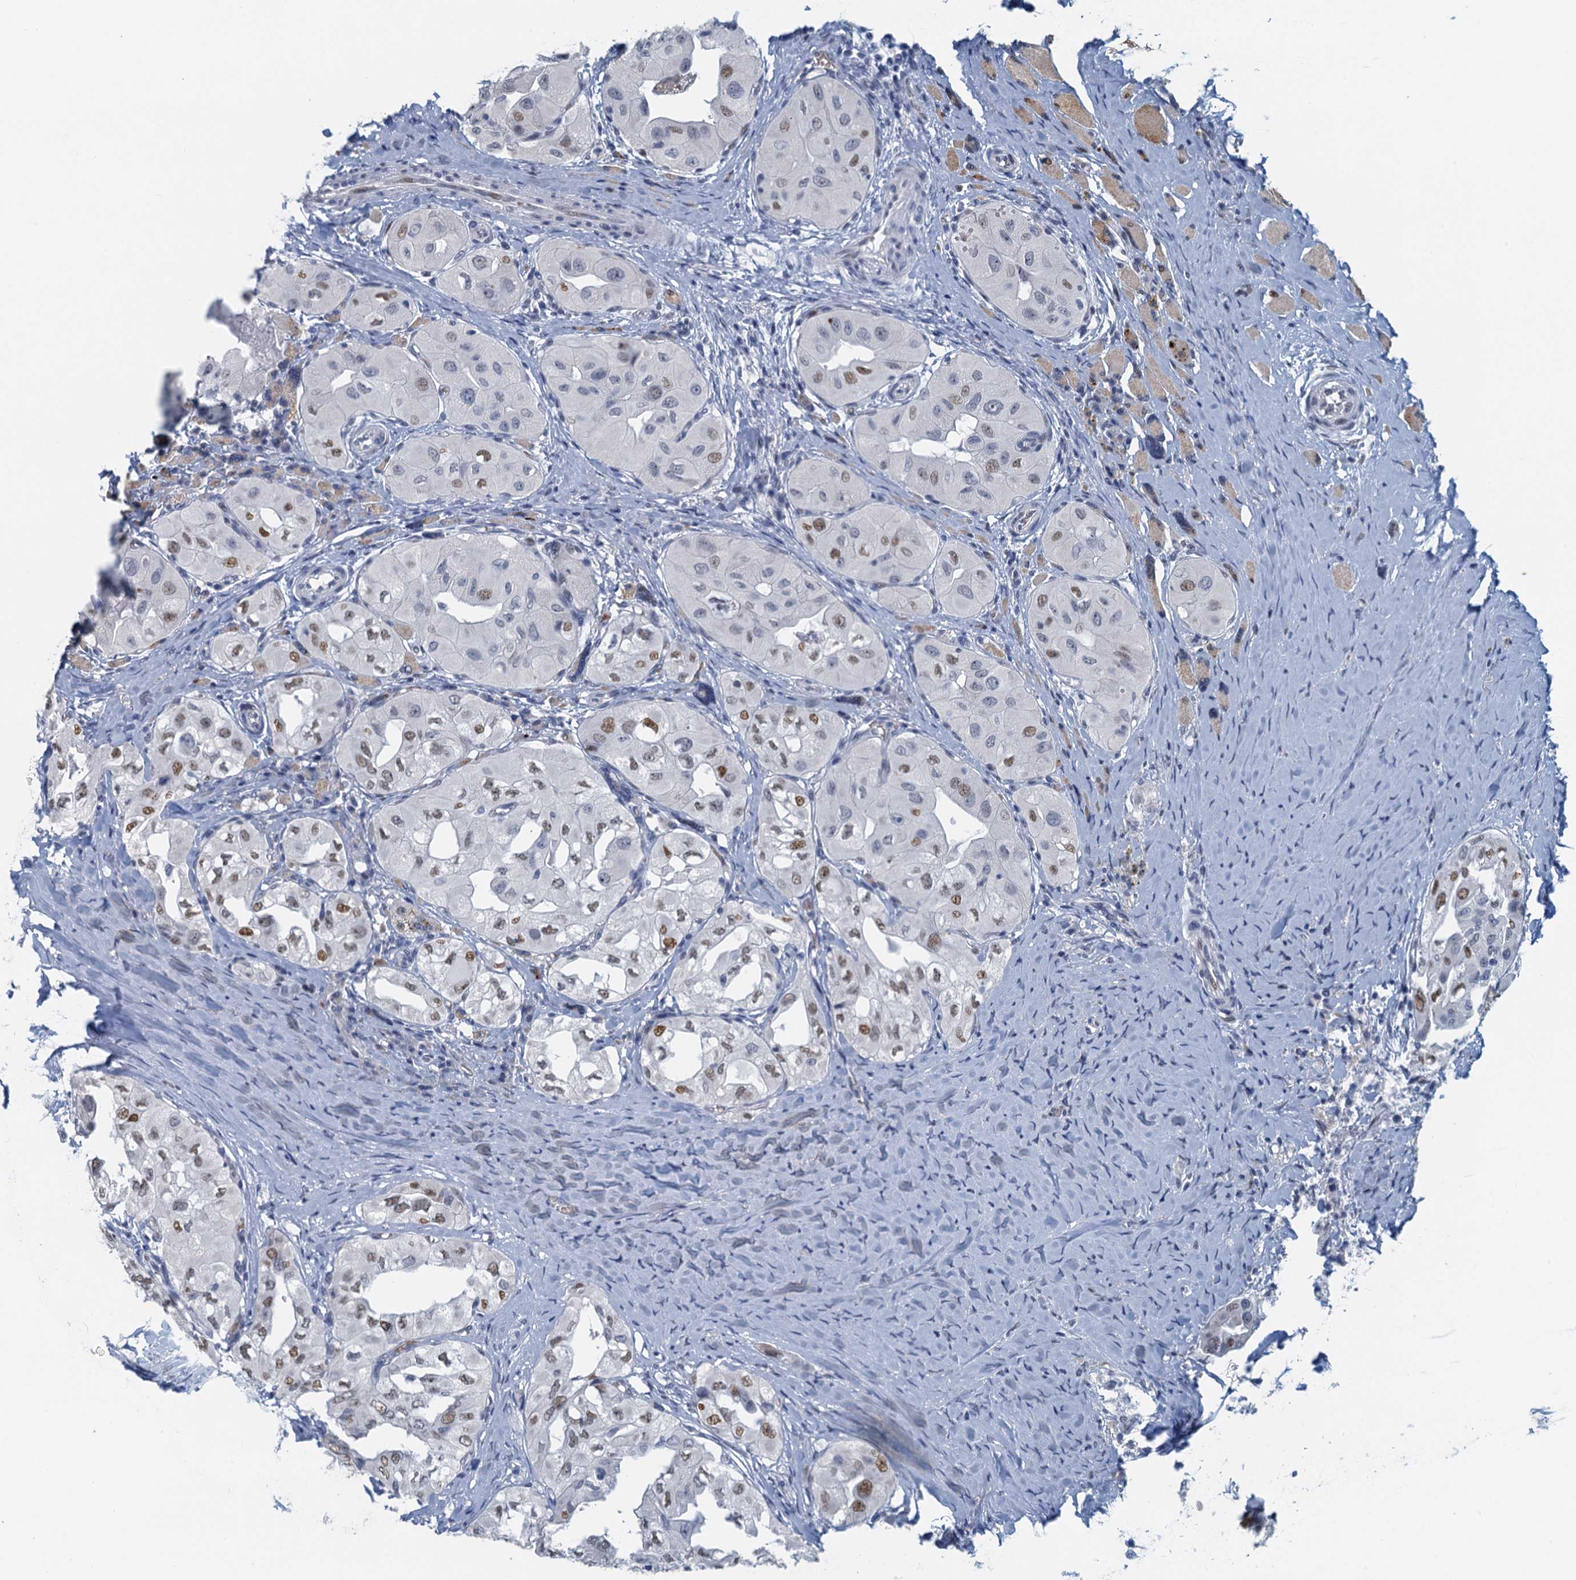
{"staining": {"intensity": "moderate", "quantity": "<25%", "location": "nuclear"}, "tissue": "thyroid cancer", "cell_type": "Tumor cells", "image_type": "cancer", "snomed": [{"axis": "morphology", "description": "Papillary adenocarcinoma, NOS"}, {"axis": "topography", "description": "Thyroid gland"}], "caption": "Human papillary adenocarcinoma (thyroid) stained for a protein (brown) reveals moderate nuclear positive staining in approximately <25% of tumor cells.", "gene": "TTLL9", "patient": {"sex": "female", "age": 59}}